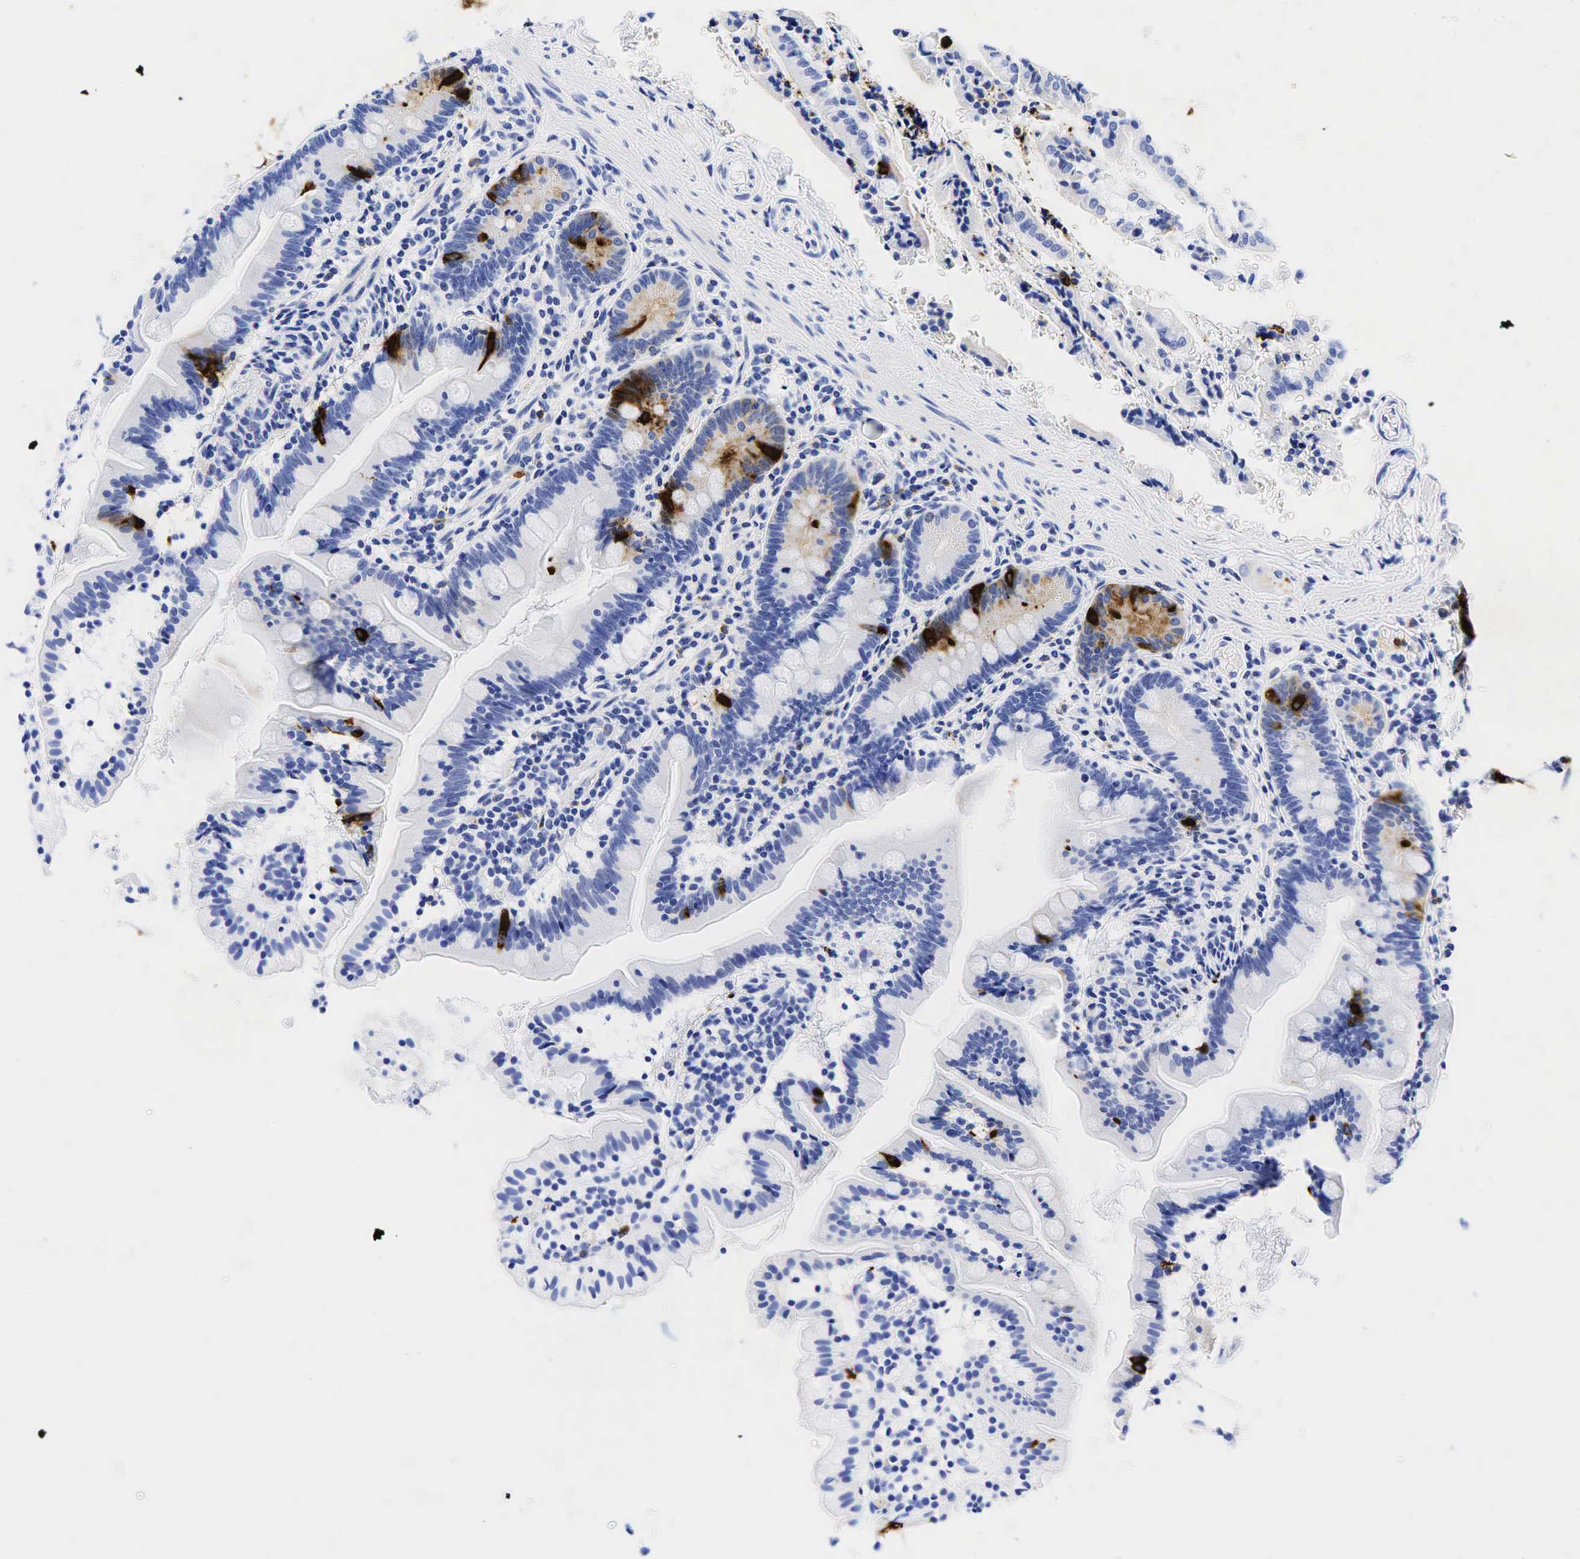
{"staining": {"intensity": "strong", "quantity": "<25%", "location": "cytoplasmic/membranous"}, "tissue": "small intestine", "cell_type": "Glandular cells", "image_type": "normal", "snomed": [{"axis": "morphology", "description": "Normal tissue, NOS"}, {"axis": "topography", "description": "Small intestine"}], "caption": "Brown immunohistochemical staining in unremarkable small intestine shows strong cytoplasmic/membranous expression in about <25% of glandular cells.", "gene": "CHGA", "patient": {"sex": "female", "age": 69}}